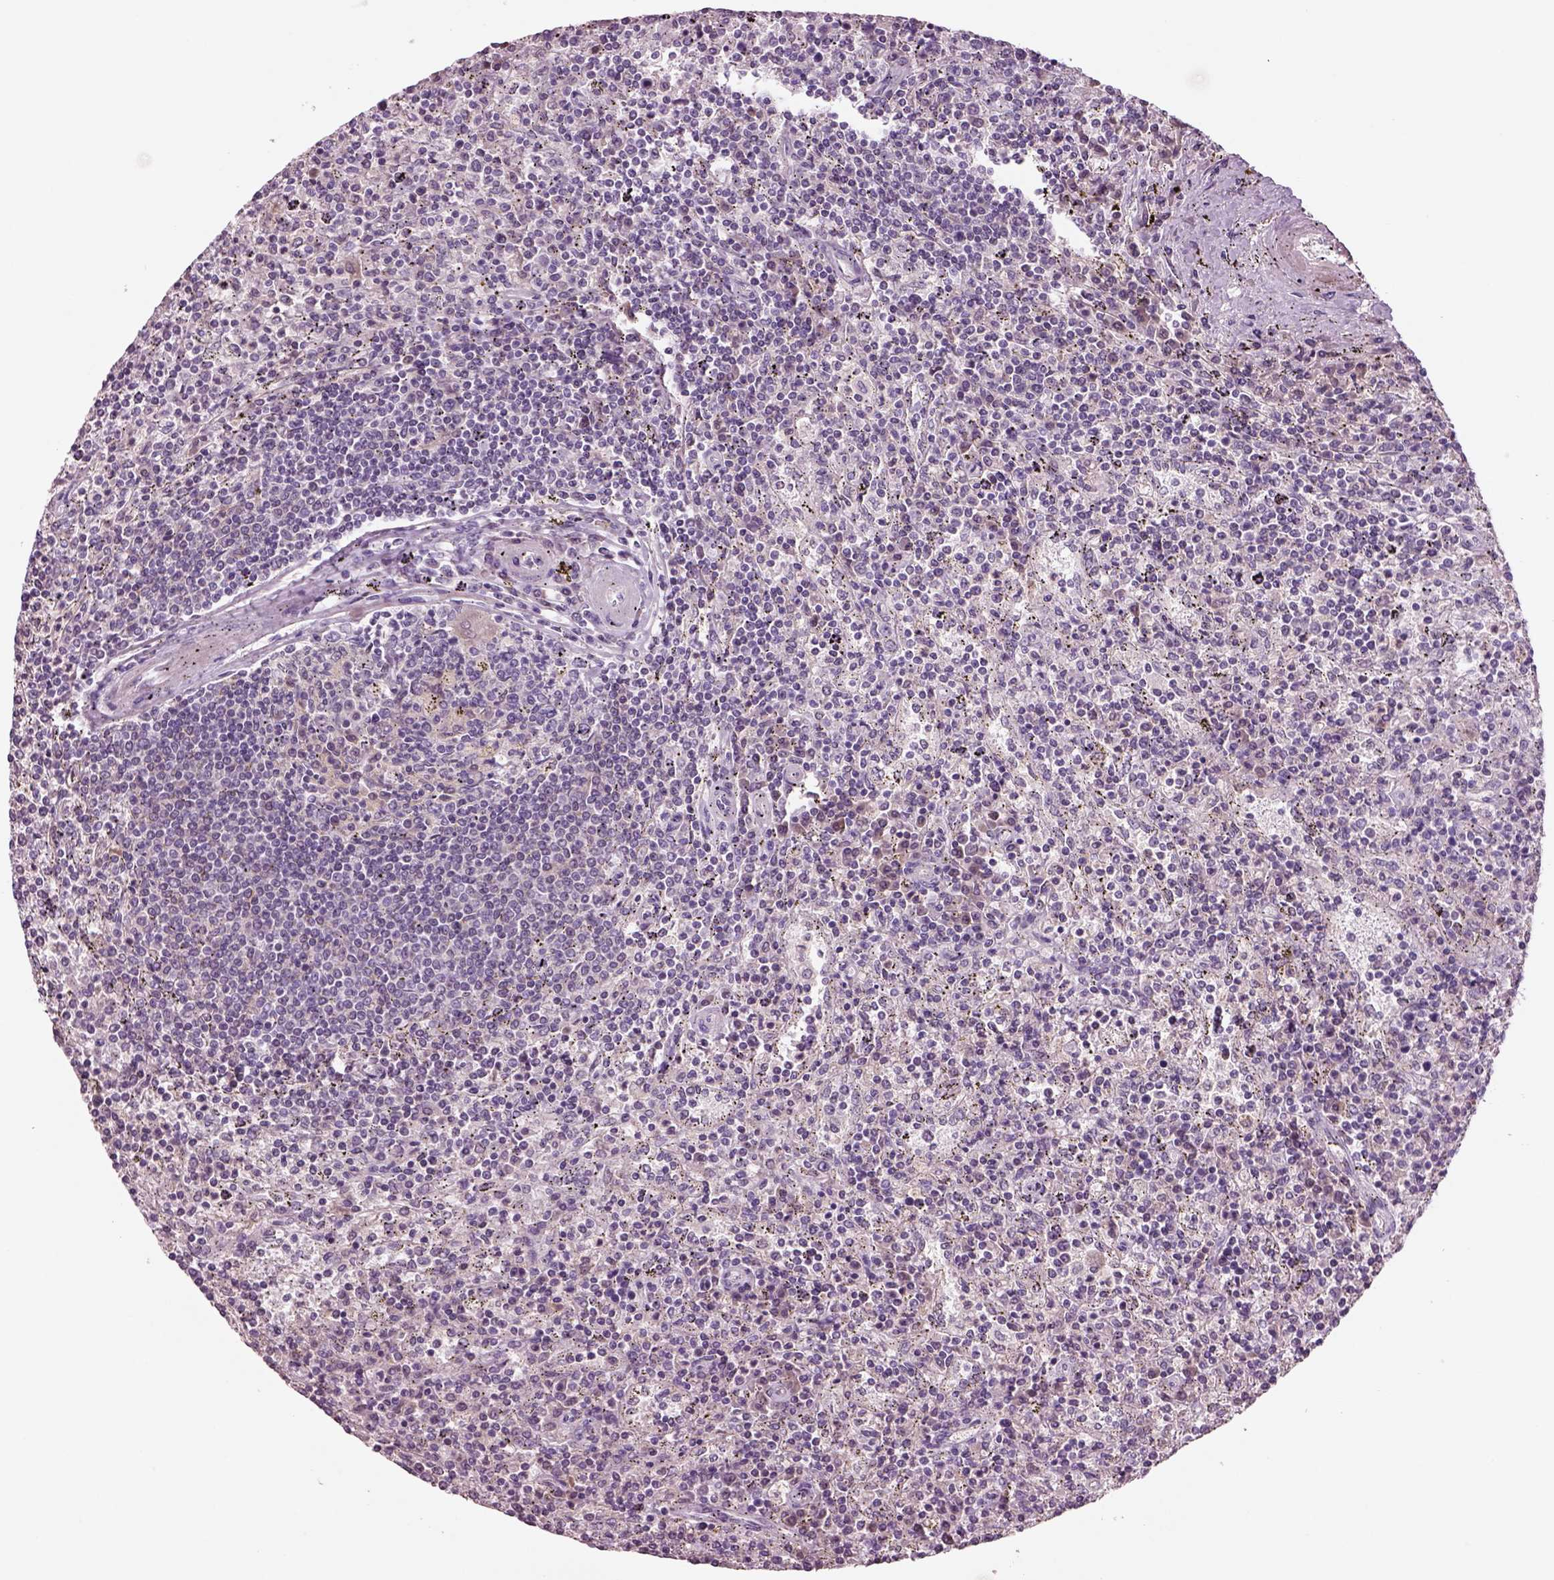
{"staining": {"intensity": "negative", "quantity": "none", "location": "none"}, "tissue": "lymphoma", "cell_type": "Tumor cells", "image_type": "cancer", "snomed": [{"axis": "morphology", "description": "Malignant lymphoma, non-Hodgkin's type, Low grade"}, {"axis": "topography", "description": "Spleen"}], "caption": "This histopathology image is of malignant lymphoma, non-Hodgkin's type (low-grade) stained with immunohistochemistry to label a protein in brown with the nuclei are counter-stained blue. There is no expression in tumor cells.", "gene": "SEPHS1", "patient": {"sex": "male", "age": 62}}